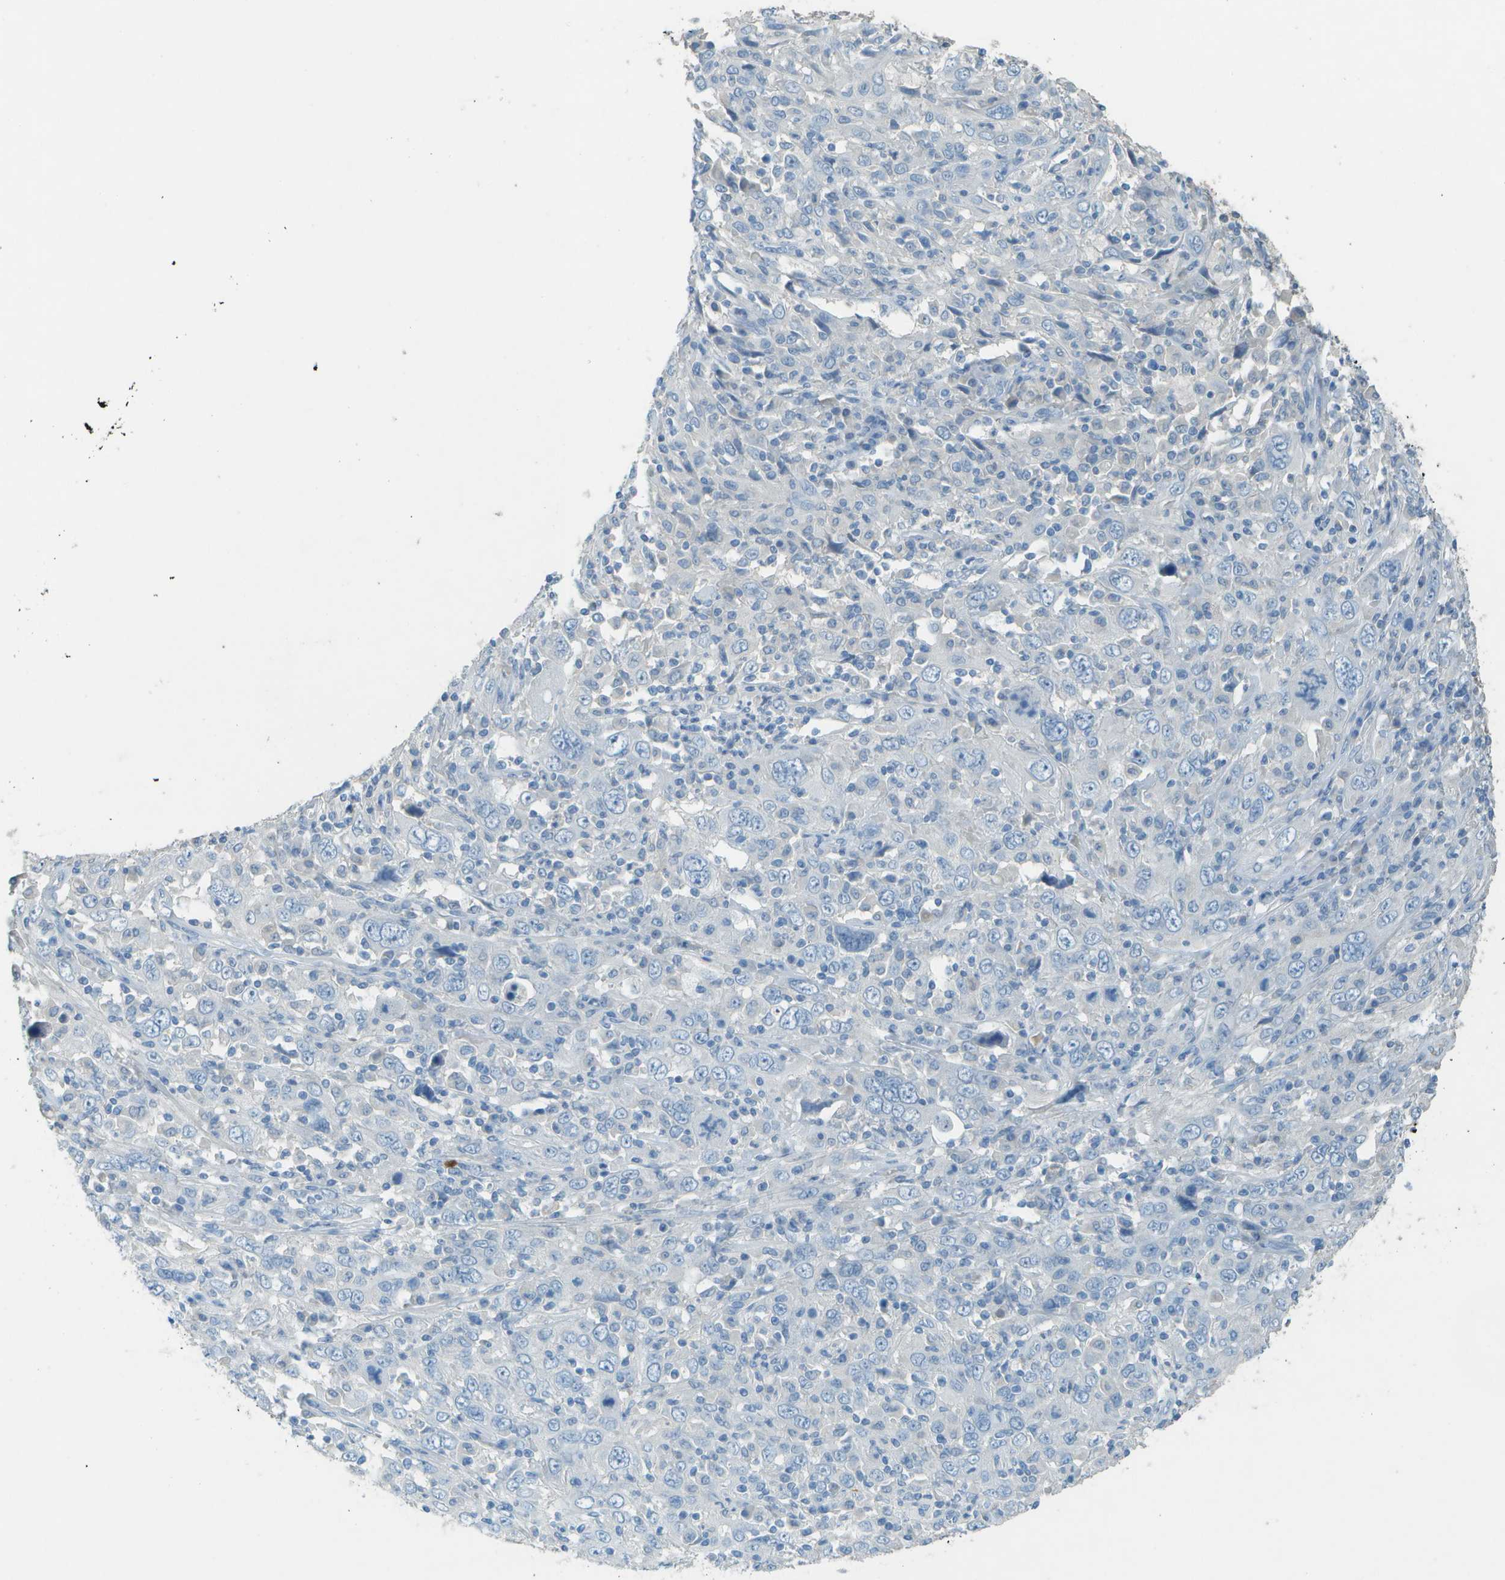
{"staining": {"intensity": "negative", "quantity": "none", "location": "none"}, "tissue": "cervical cancer", "cell_type": "Tumor cells", "image_type": "cancer", "snomed": [{"axis": "morphology", "description": "Squamous cell carcinoma, NOS"}, {"axis": "topography", "description": "Cervix"}], "caption": "An IHC photomicrograph of cervical squamous cell carcinoma is shown. There is no staining in tumor cells of cervical squamous cell carcinoma.", "gene": "LGI2", "patient": {"sex": "female", "age": 46}}